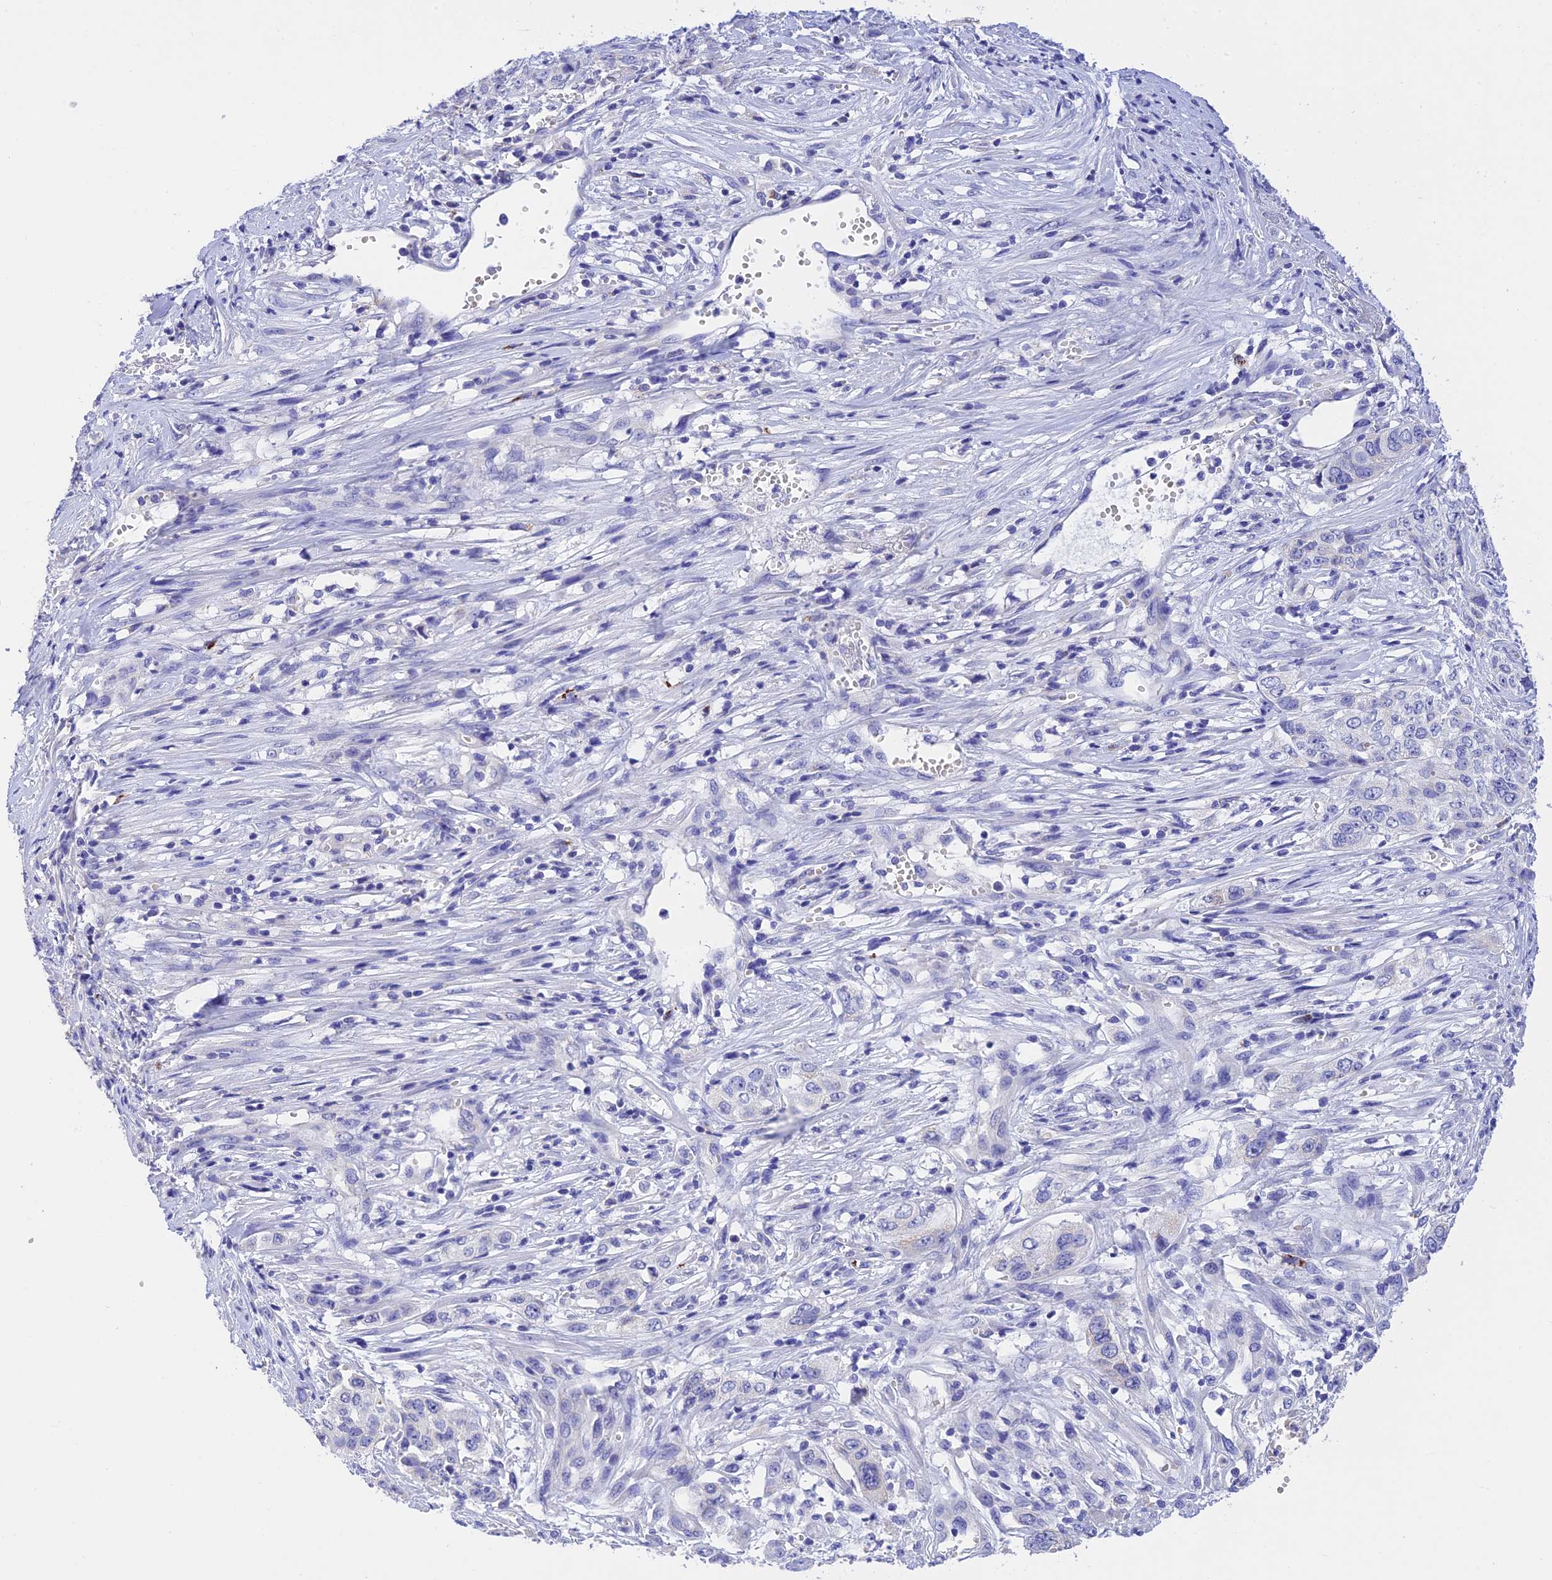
{"staining": {"intensity": "negative", "quantity": "none", "location": "none"}, "tissue": "stomach cancer", "cell_type": "Tumor cells", "image_type": "cancer", "snomed": [{"axis": "morphology", "description": "Adenocarcinoma, NOS"}, {"axis": "topography", "description": "Stomach, upper"}], "caption": "Protein analysis of stomach cancer (adenocarcinoma) exhibits no significant expression in tumor cells.", "gene": "MS4A5", "patient": {"sex": "male", "age": 62}}